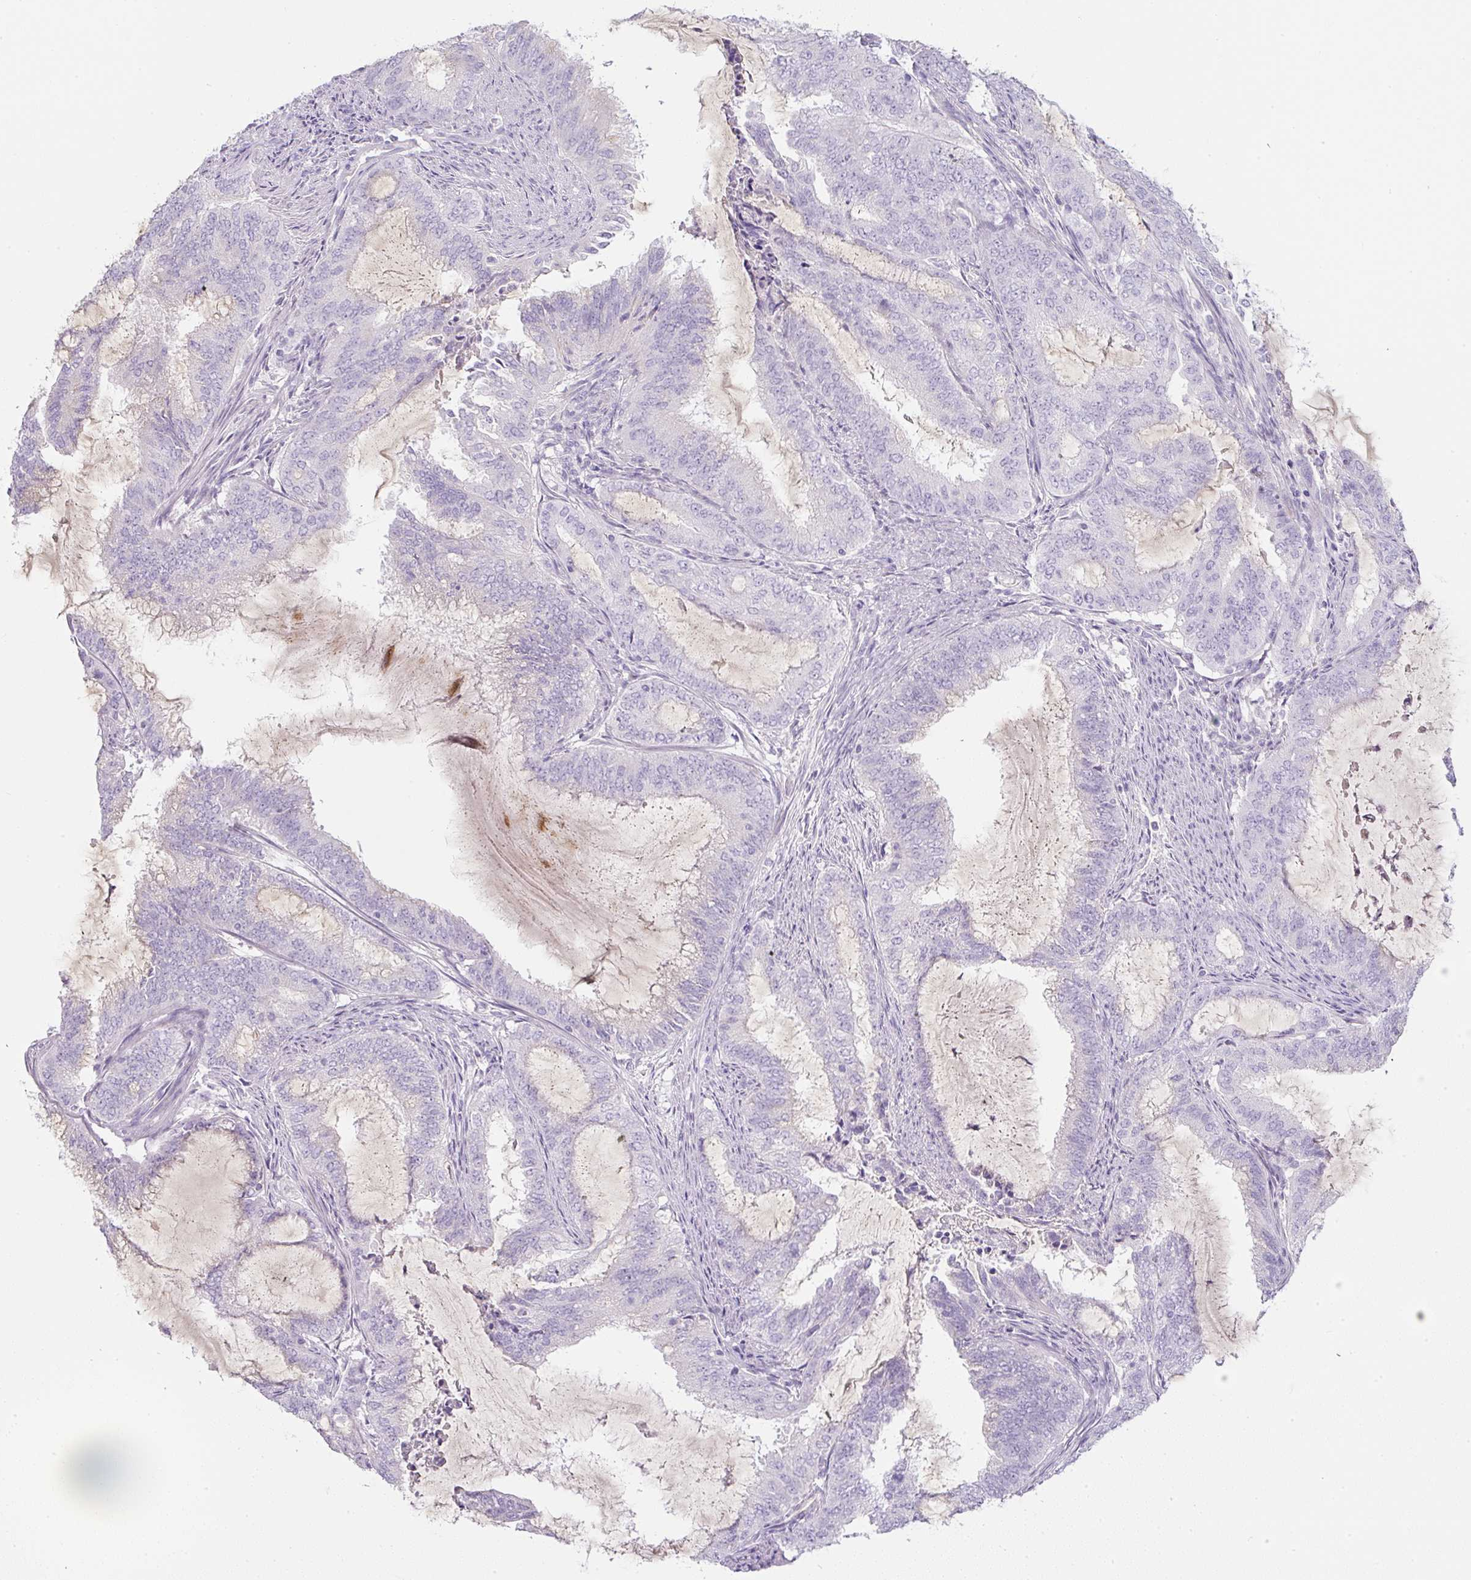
{"staining": {"intensity": "negative", "quantity": "none", "location": "none"}, "tissue": "endometrial cancer", "cell_type": "Tumor cells", "image_type": "cancer", "snomed": [{"axis": "morphology", "description": "Adenocarcinoma, NOS"}, {"axis": "topography", "description": "Endometrium"}], "caption": "This is a photomicrograph of immunohistochemistry staining of endometrial cancer (adenocarcinoma), which shows no expression in tumor cells. (Stains: DAB (3,3'-diaminobenzidine) immunohistochemistry with hematoxylin counter stain, Microscopy: brightfield microscopy at high magnification).", "gene": "FGFBP3", "patient": {"sex": "female", "age": 51}}